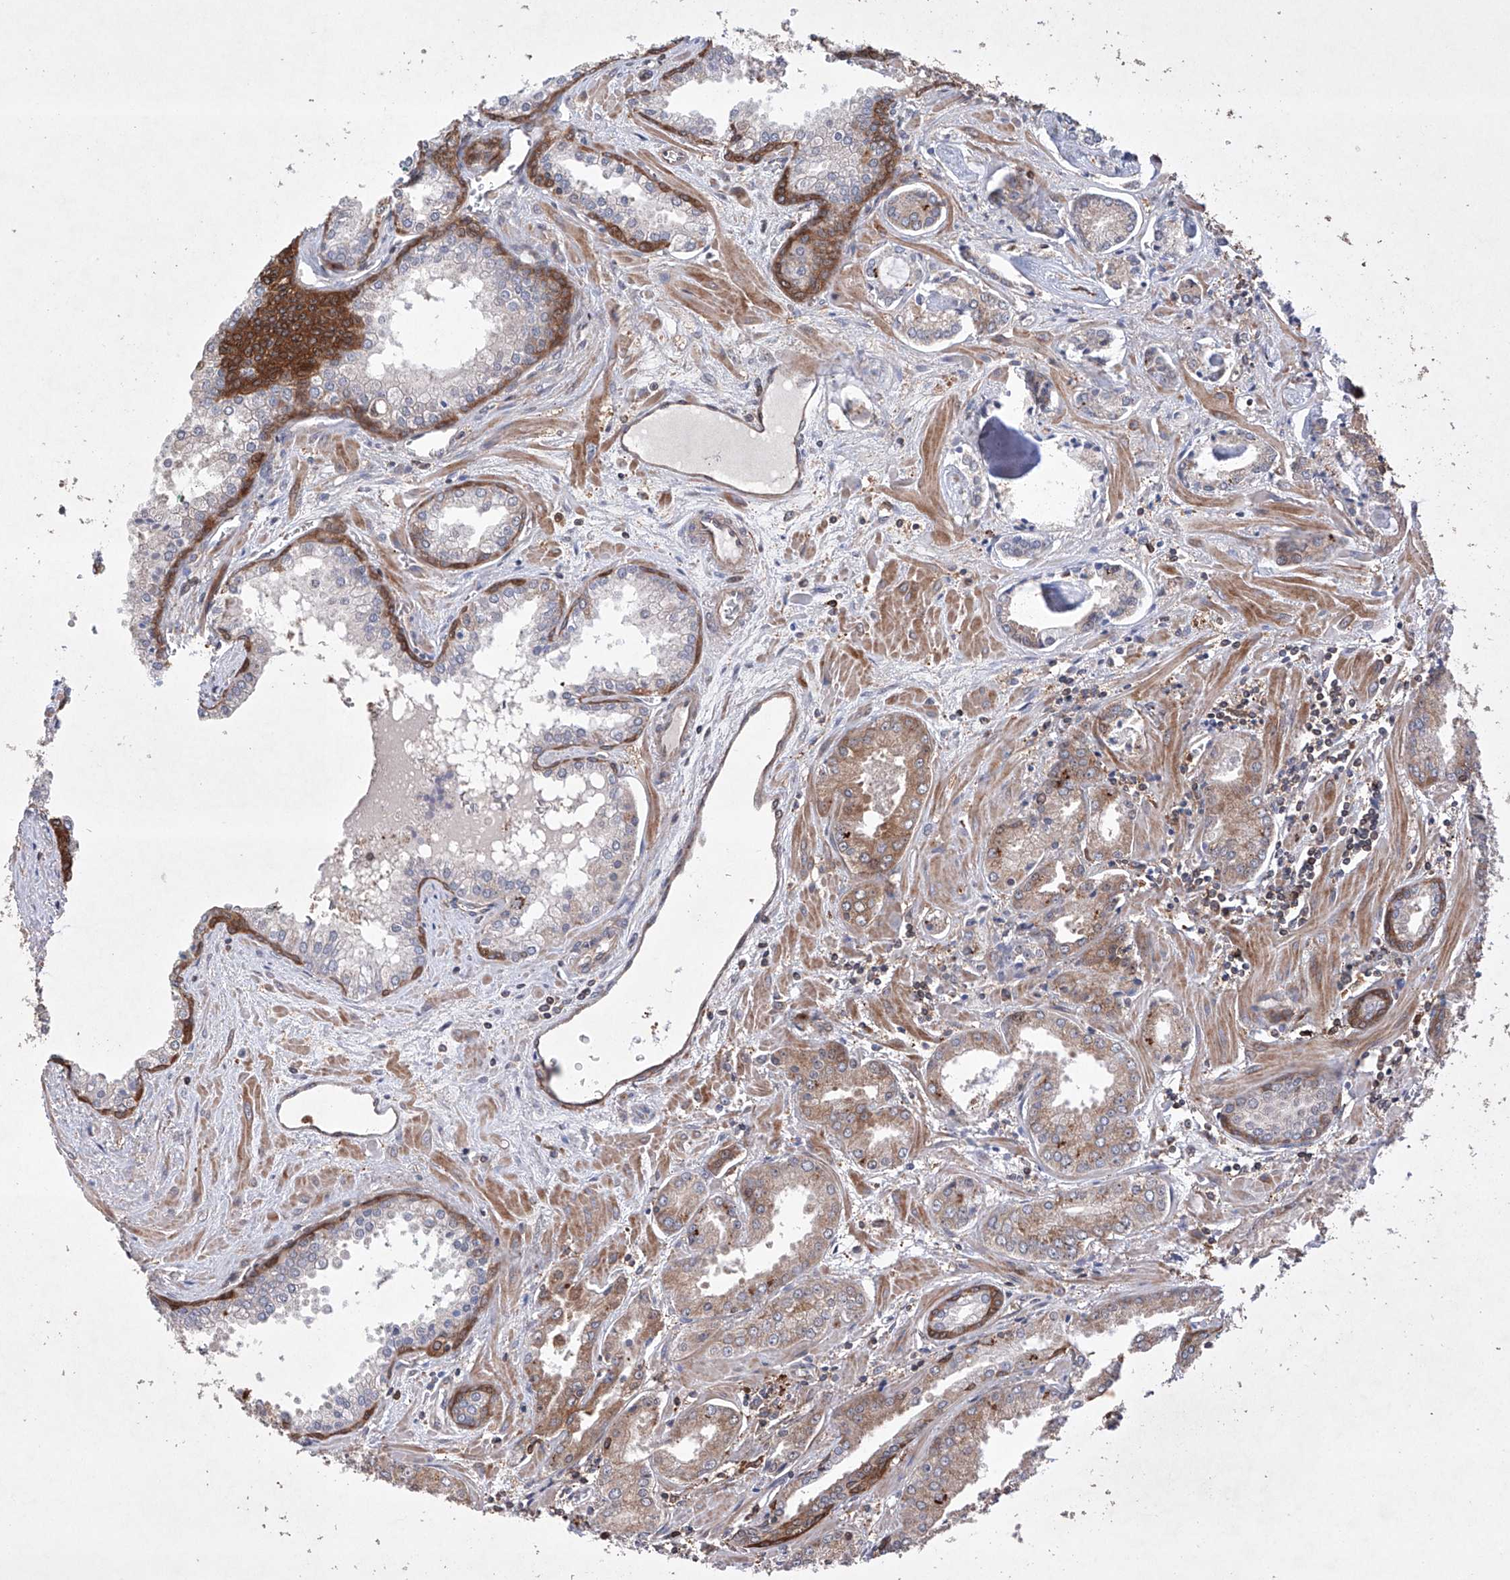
{"staining": {"intensity": "weak", "quantity": ">75%", "location": "cytoplasmic/membranous"}, "tissue": "prostate cancer", "cell_type": "Tumor cells", "image_type": "cancer", "snomed": [{"axis": "morphology", "description": "Adenocarcinoma, Low grade"}, {"axis": "topography", "description": "Prostate"}], "caption": "An image showing weak cytoplasmic/membranous positivity in about >75% of tumor cells in low-grade adenocarcinoma (prostate), as visualized by brown immunohistochemical staining.", "gene": "TIMM23", "patient": {"sex": "male", "age": 67}}